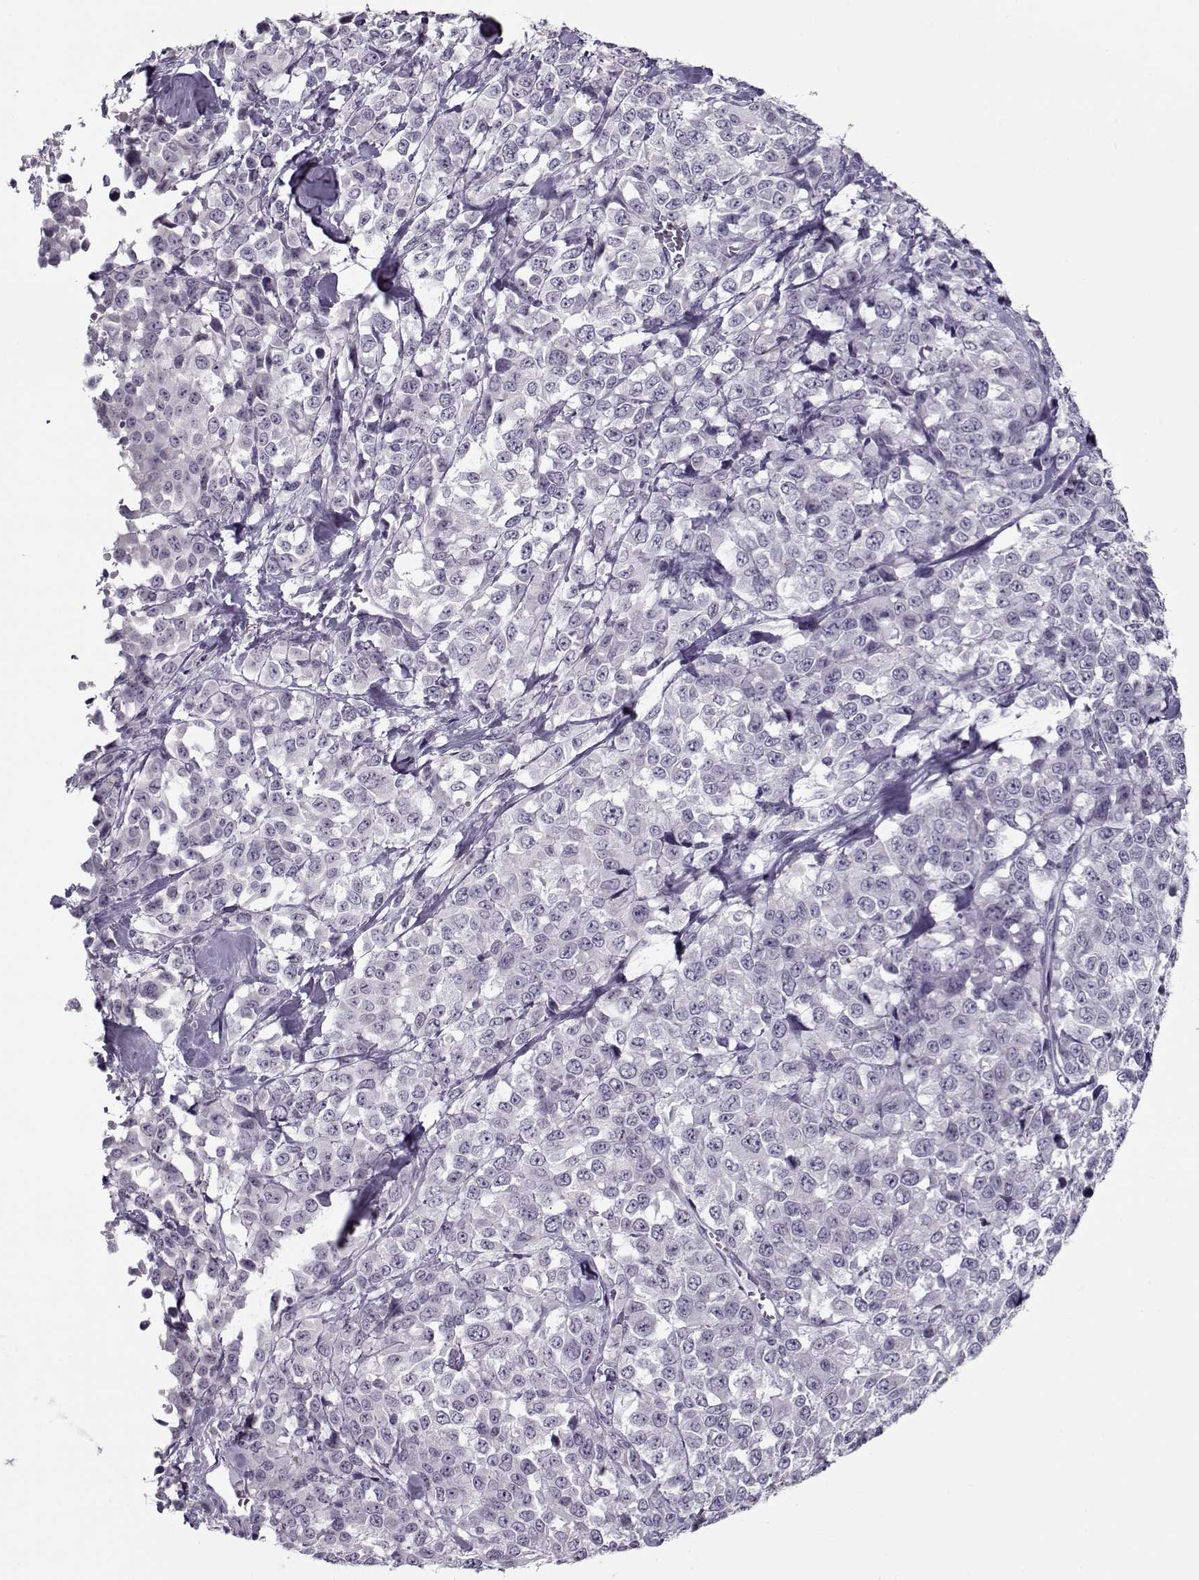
{"staining": {"intensity": "negative", "quantity": "none", "location": "none"}, "tissue": "melanoma", "cell_type": "Tumor cells", "image_type": "cancer", "snomed": [{"axis": "morphology", "description": "Malignant melanoma, Metastatic site"}, {"axis": "topography", "description": "Skin"}], "caption": "Image shows no significant protein expression in tumor cells of malignant melanoma (metastatic site).", "gene": "CIBAR1", "patient": {"sex": "male", "age": 84}}